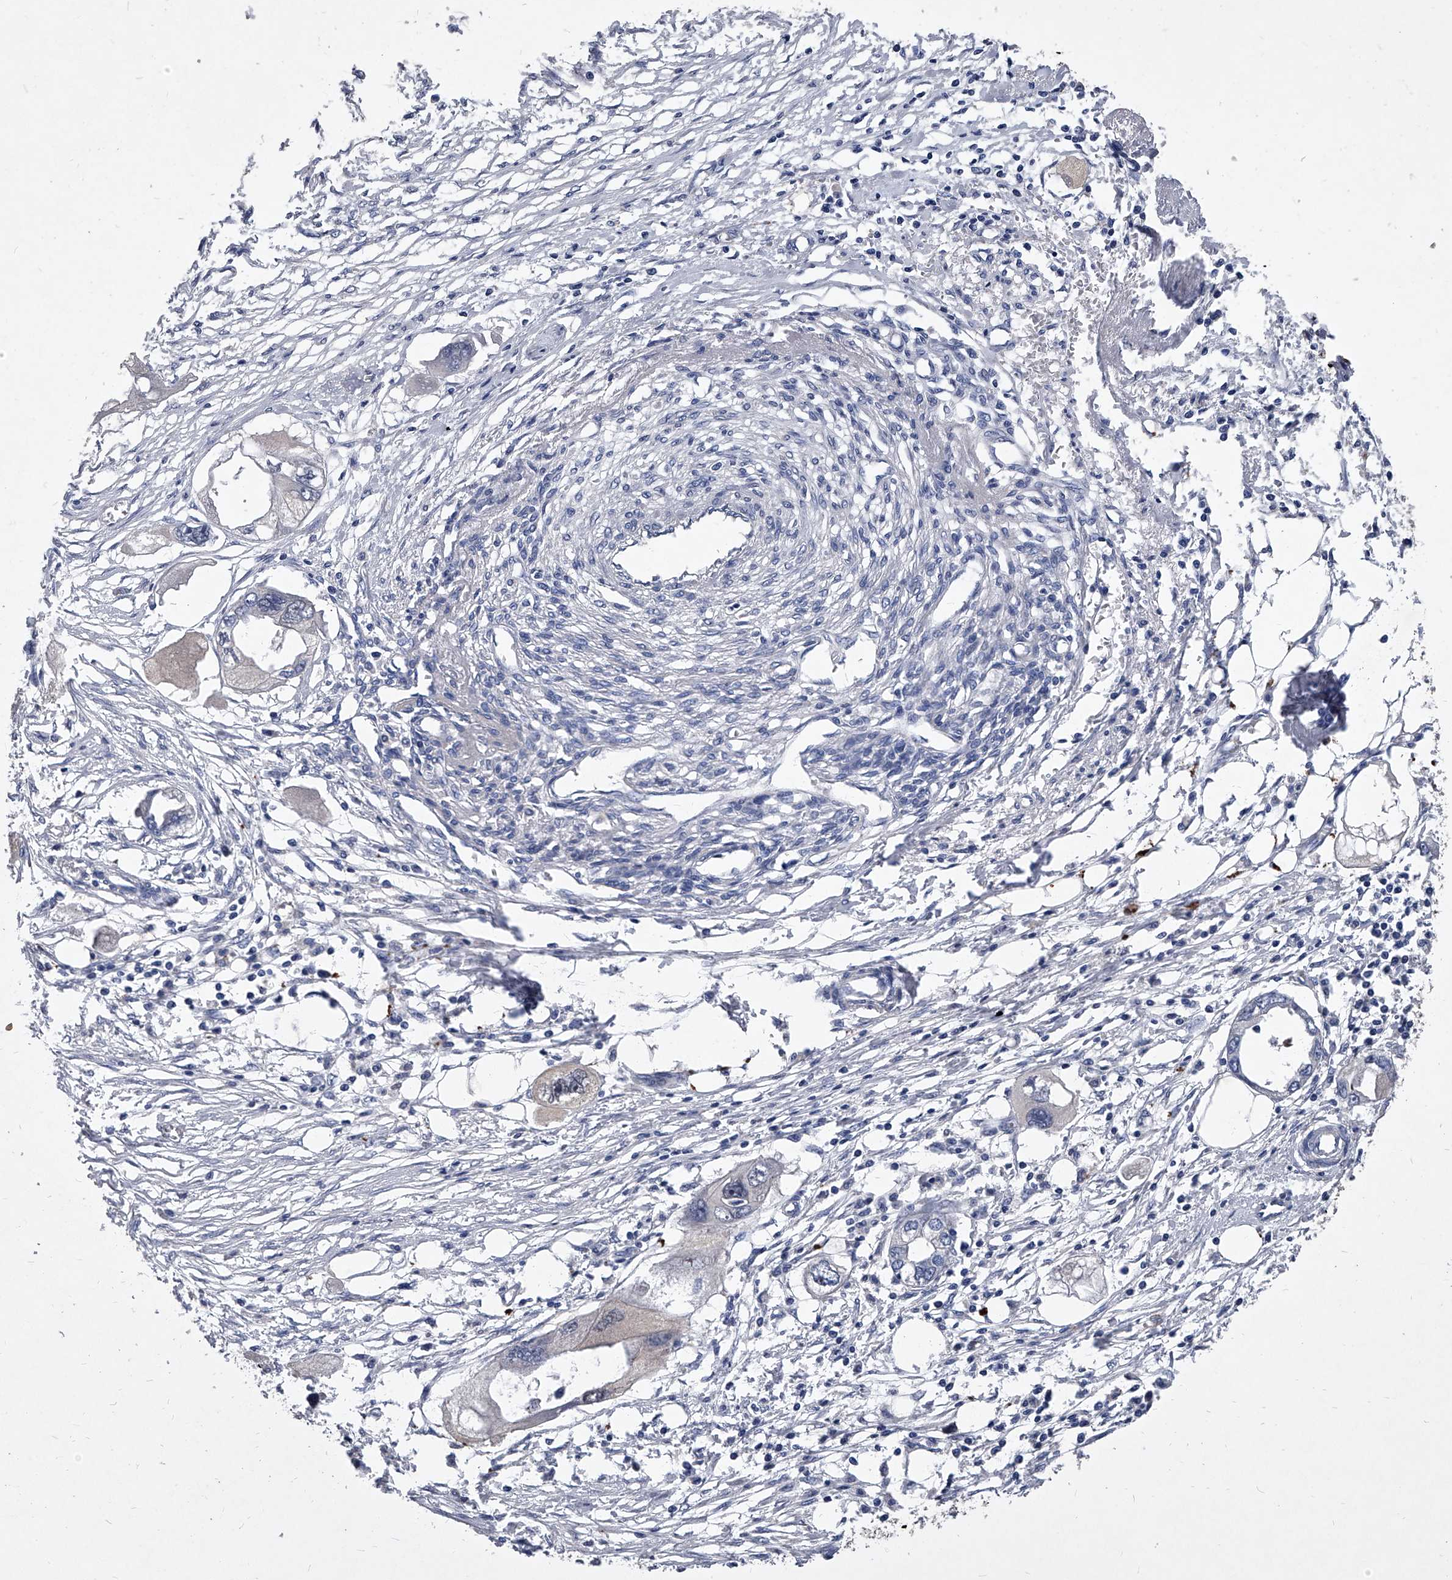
{"staining": {"intensity": "negative", "quantity": "none", "location": "none"}, "tissue": "endometrial cancer", "cell_type": "Tumor cells", "image_type": "cancer", "snomed": [{"axis": "morphology", "description": "Adenocarcinoma, NOS"}, {"axis": "morphology", "description": "Adenocarcinoma, metastatic, NOS"}, {"axis": "topography", "description": "Adipose tissue"}, {"axis": "topography", "description": "Endometrium"}], "caption": "Tumor cells show no significant positivity in endometrial adenocarcinoma. The staining is performed using DAB brown chromogen with nuclei counter-stained in using hematoxylin.", "gene": "C5", "patient": {"sex": "female", "age": 67}}